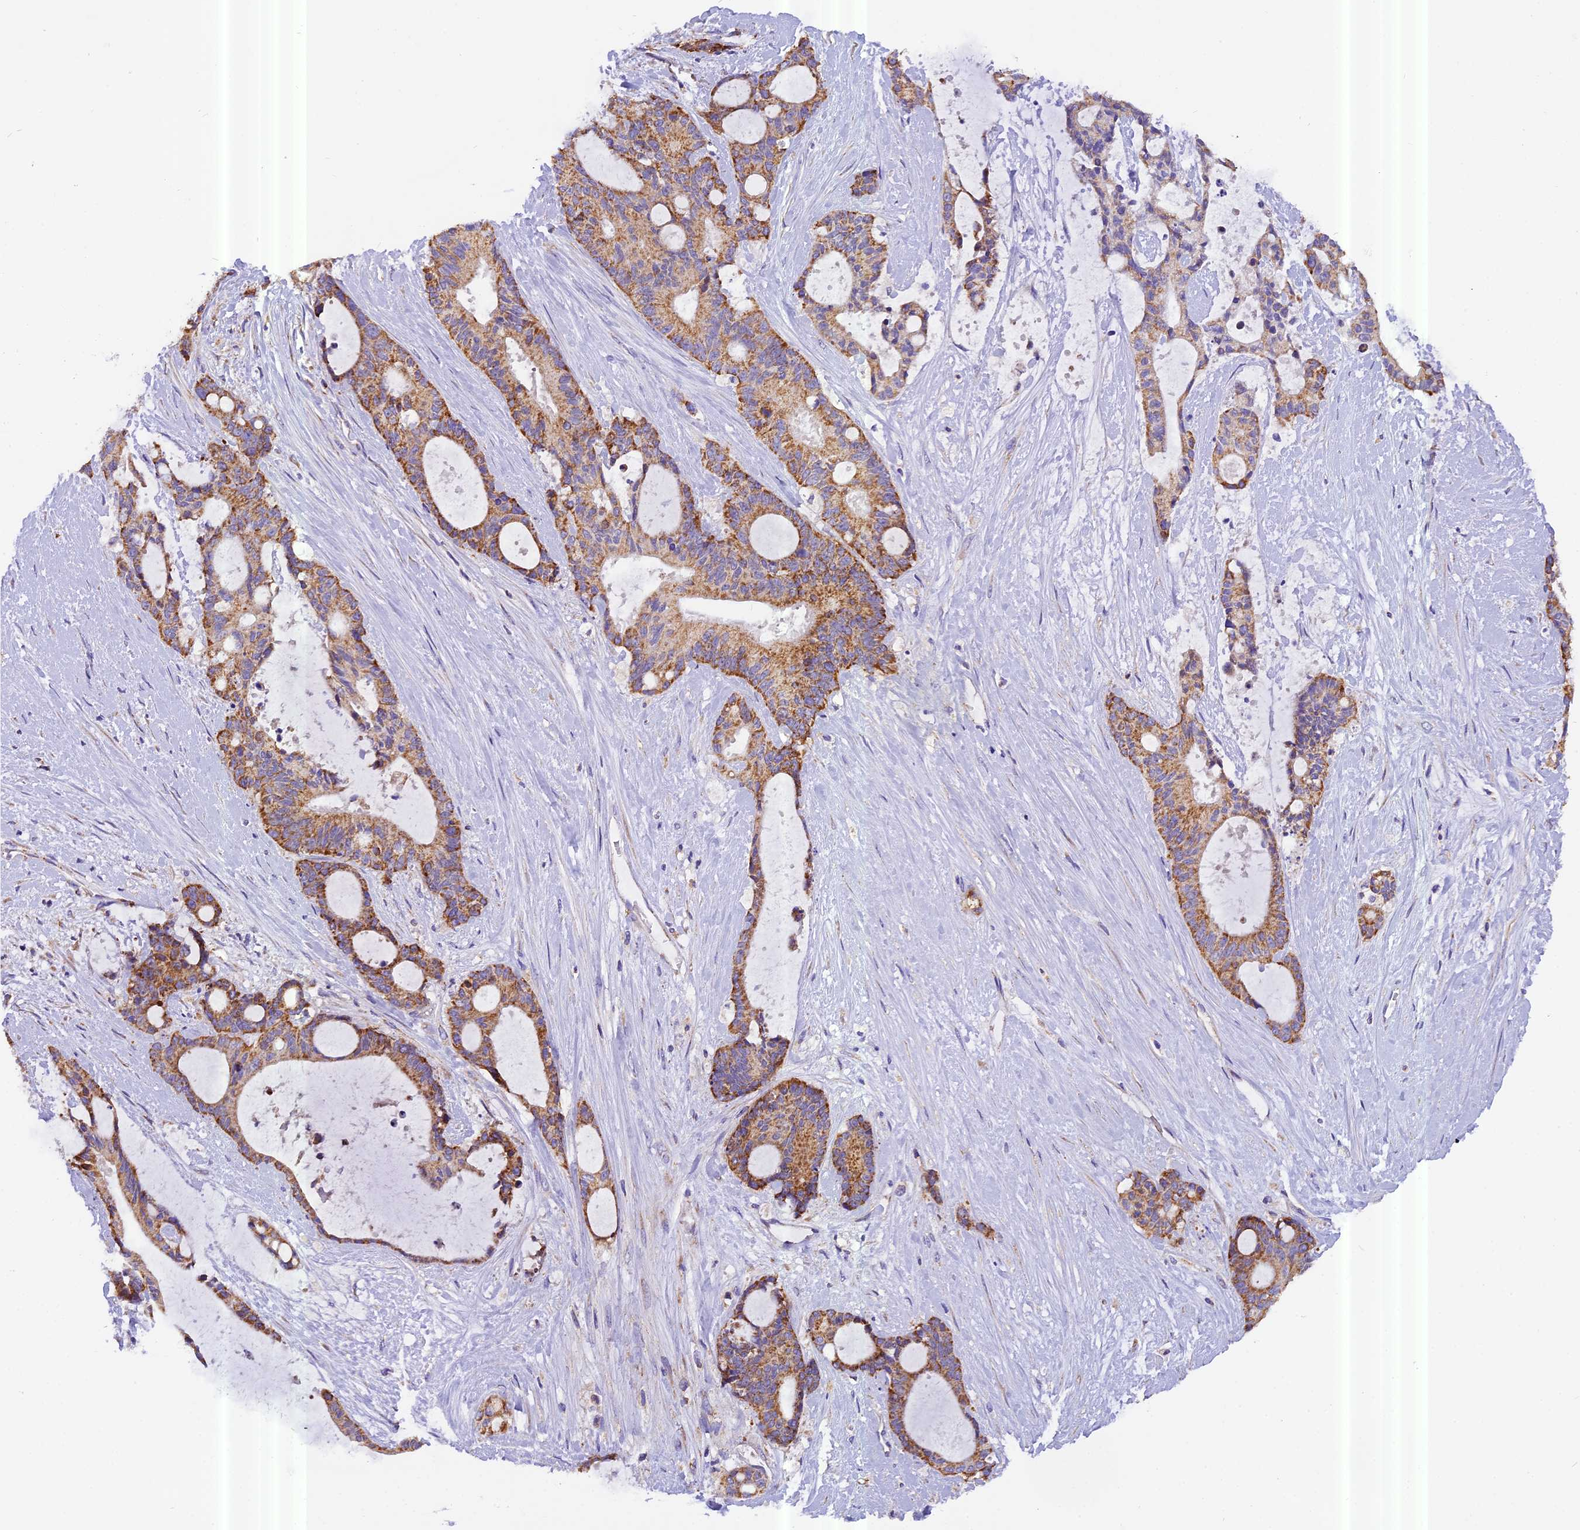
{"staining": {"intensity": "moderate", "quantity": ">75%", "location": "cytoplasmic/membranous"}, "tissue": "liver cancer", "cell_type": "Tumor cells", "image_type": "cancer", "snomed": [{"axis": "morphology", "description": "Normal tissue, NOS"}, {"axis": "morphology", "description": "Cholangiocarcinoma"}, {"axis": "topography", "description": "Liver"}, {"axis": "topography", "description": "Peripheral nerve tissue"}], "caption": "Cholangiocarcinoma (liver) stained with a brown dye shows moderate cytoplasmic/membranous positive expression in approximately >75% of tumor cells.", "gene": "MGME1", "patient": {"sex": "female", "age": 73}}